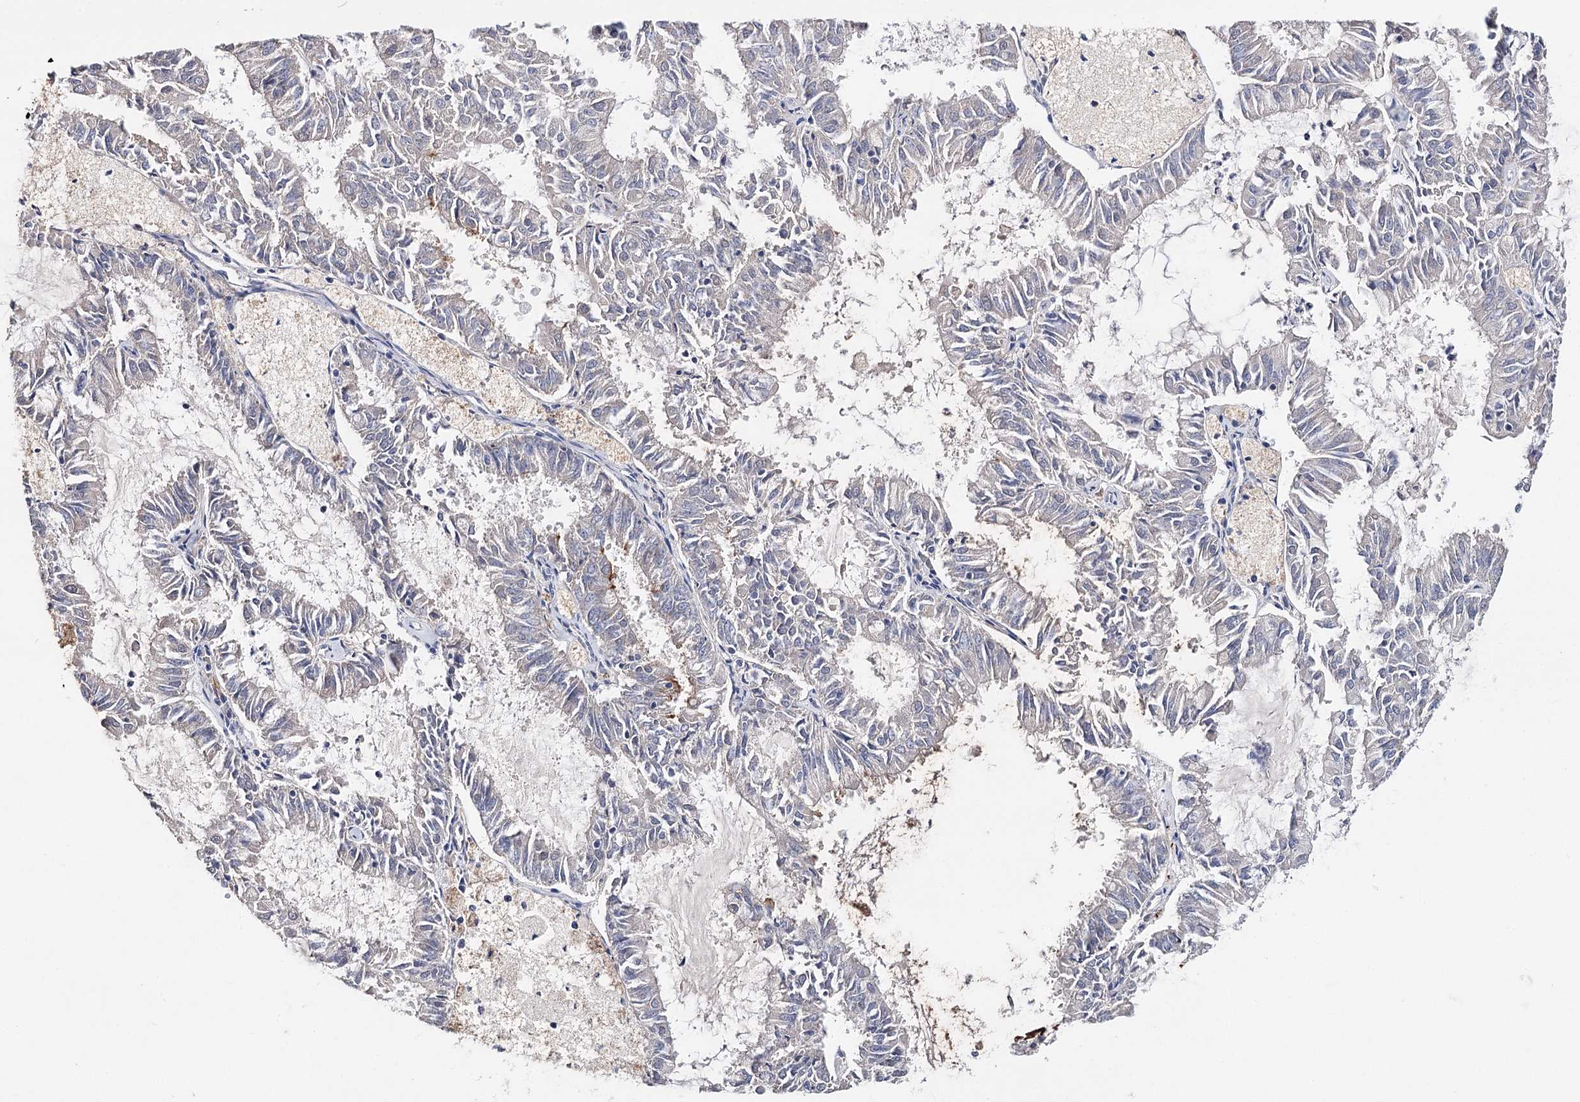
{"staining": {"intensity": "negative", "quantity": "none", "location": "none"}, "tissue": "endometrial cancer", "cell_type": "Tumor cells", "image_type": "cancer", "snomed": [{"axis": "morphology", "description": "Adenocarcinoma, NOS"}, {"axis": "topography", "description": "Endometrium"}], "caption": "This micrograph is of adenocarcinoma (endometrial) stained with immunohistochemistry to label a protein in brown with the nuclei are counter-stained blue. There is no staining in tumor cells.", "gene": "CFAP46", "patient": {"sex": "female", "age": 57}}